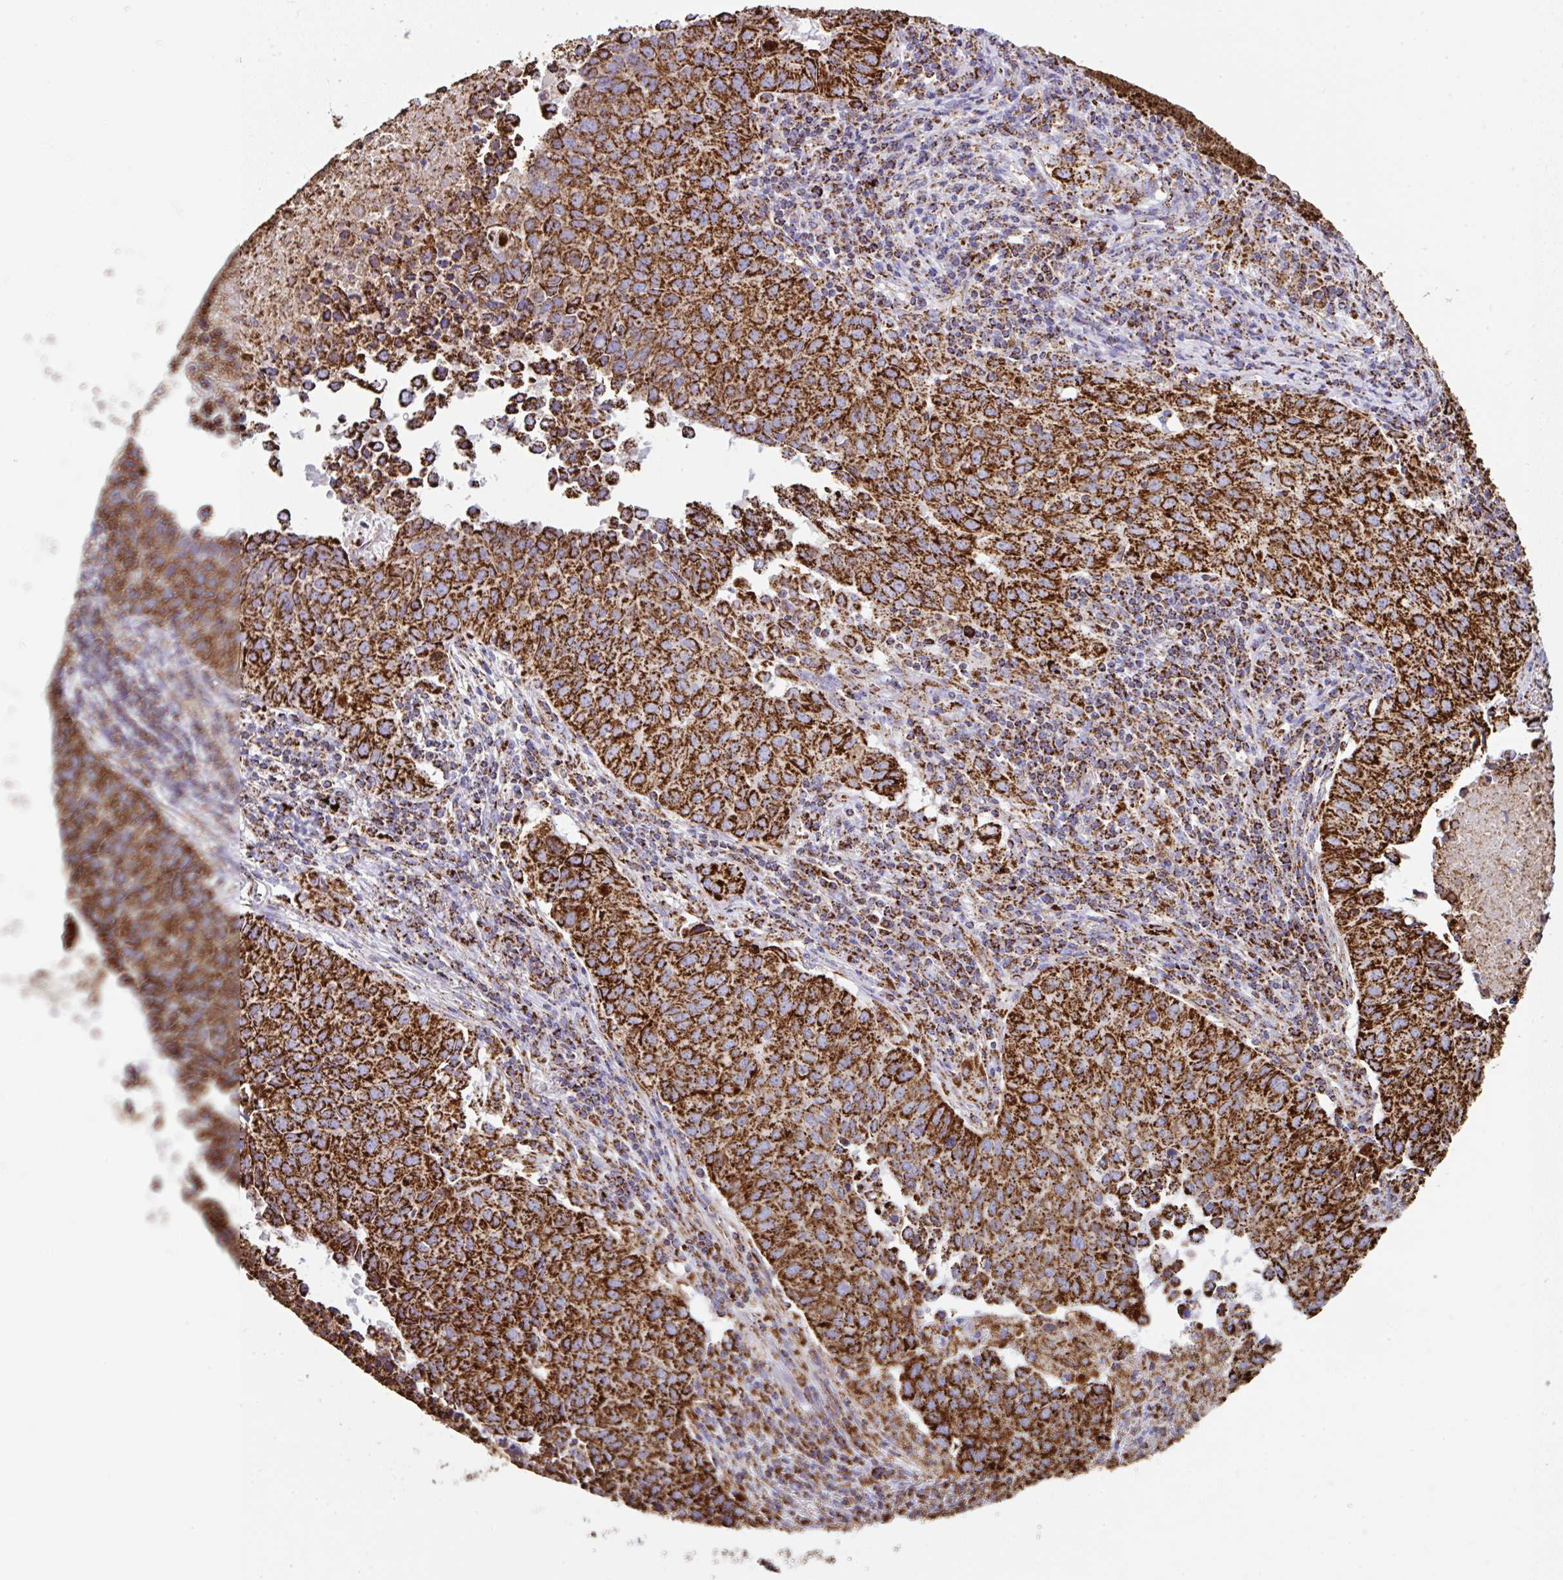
{"staining": {"intensity": "strong", "quantity": ">75%", "location": "cytoplasmic/membranous"}, "tissue": "lung cancer", "cell_type": "Tumor cells", "image_type": "cancer", "snomed": [{"axis": "morphology", "description": "Adenocarcinoma, NOS"}, {"axis": "topography", "description": "Lung"}], "caption": "Tumor cells demonstrate strong cytoplasmic/membranous staining in about >75% of cells in lung adenocarcinoma.", "gene": "ANKRD33B", "patient": {"sex": "female", "age": 50}}